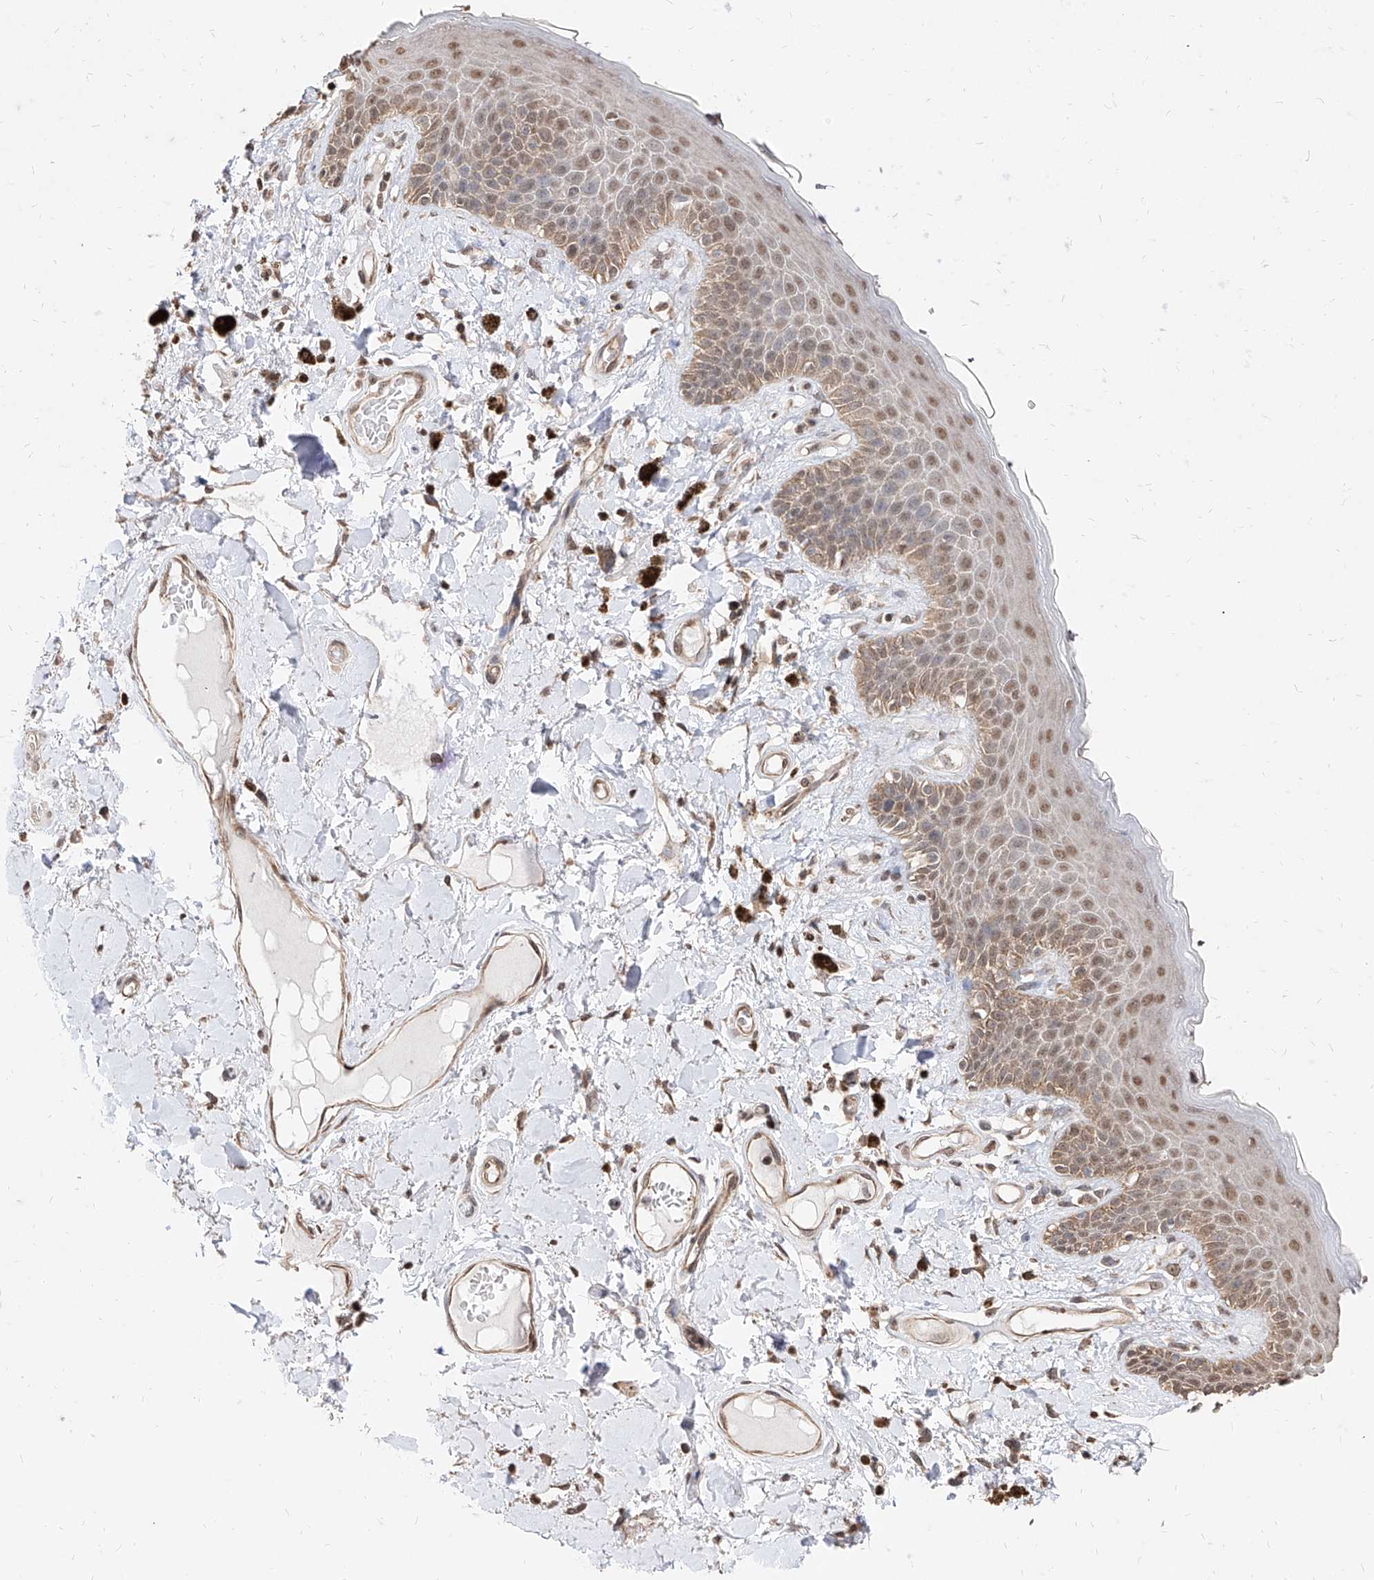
{"staining": {"intensity": "moderate", "quantity": ">75%", "location": "nuclear"}, "tissue": "skin", "cell_type": "Epidermal cells", "image_type": "normal", "snomed": [{"axis": "morphology", "description": "Normal tissue, NOS"}, {"axis": "topography", "description": "Anal"}], "caption": "High-power microscopy captured an immunohistochemistry image of normal skin, revealing moderate nuclear positivity in about >75% of epidermal cells.", "gene": "C8orf82", "patient": {"sex": "female", "age": 78}}